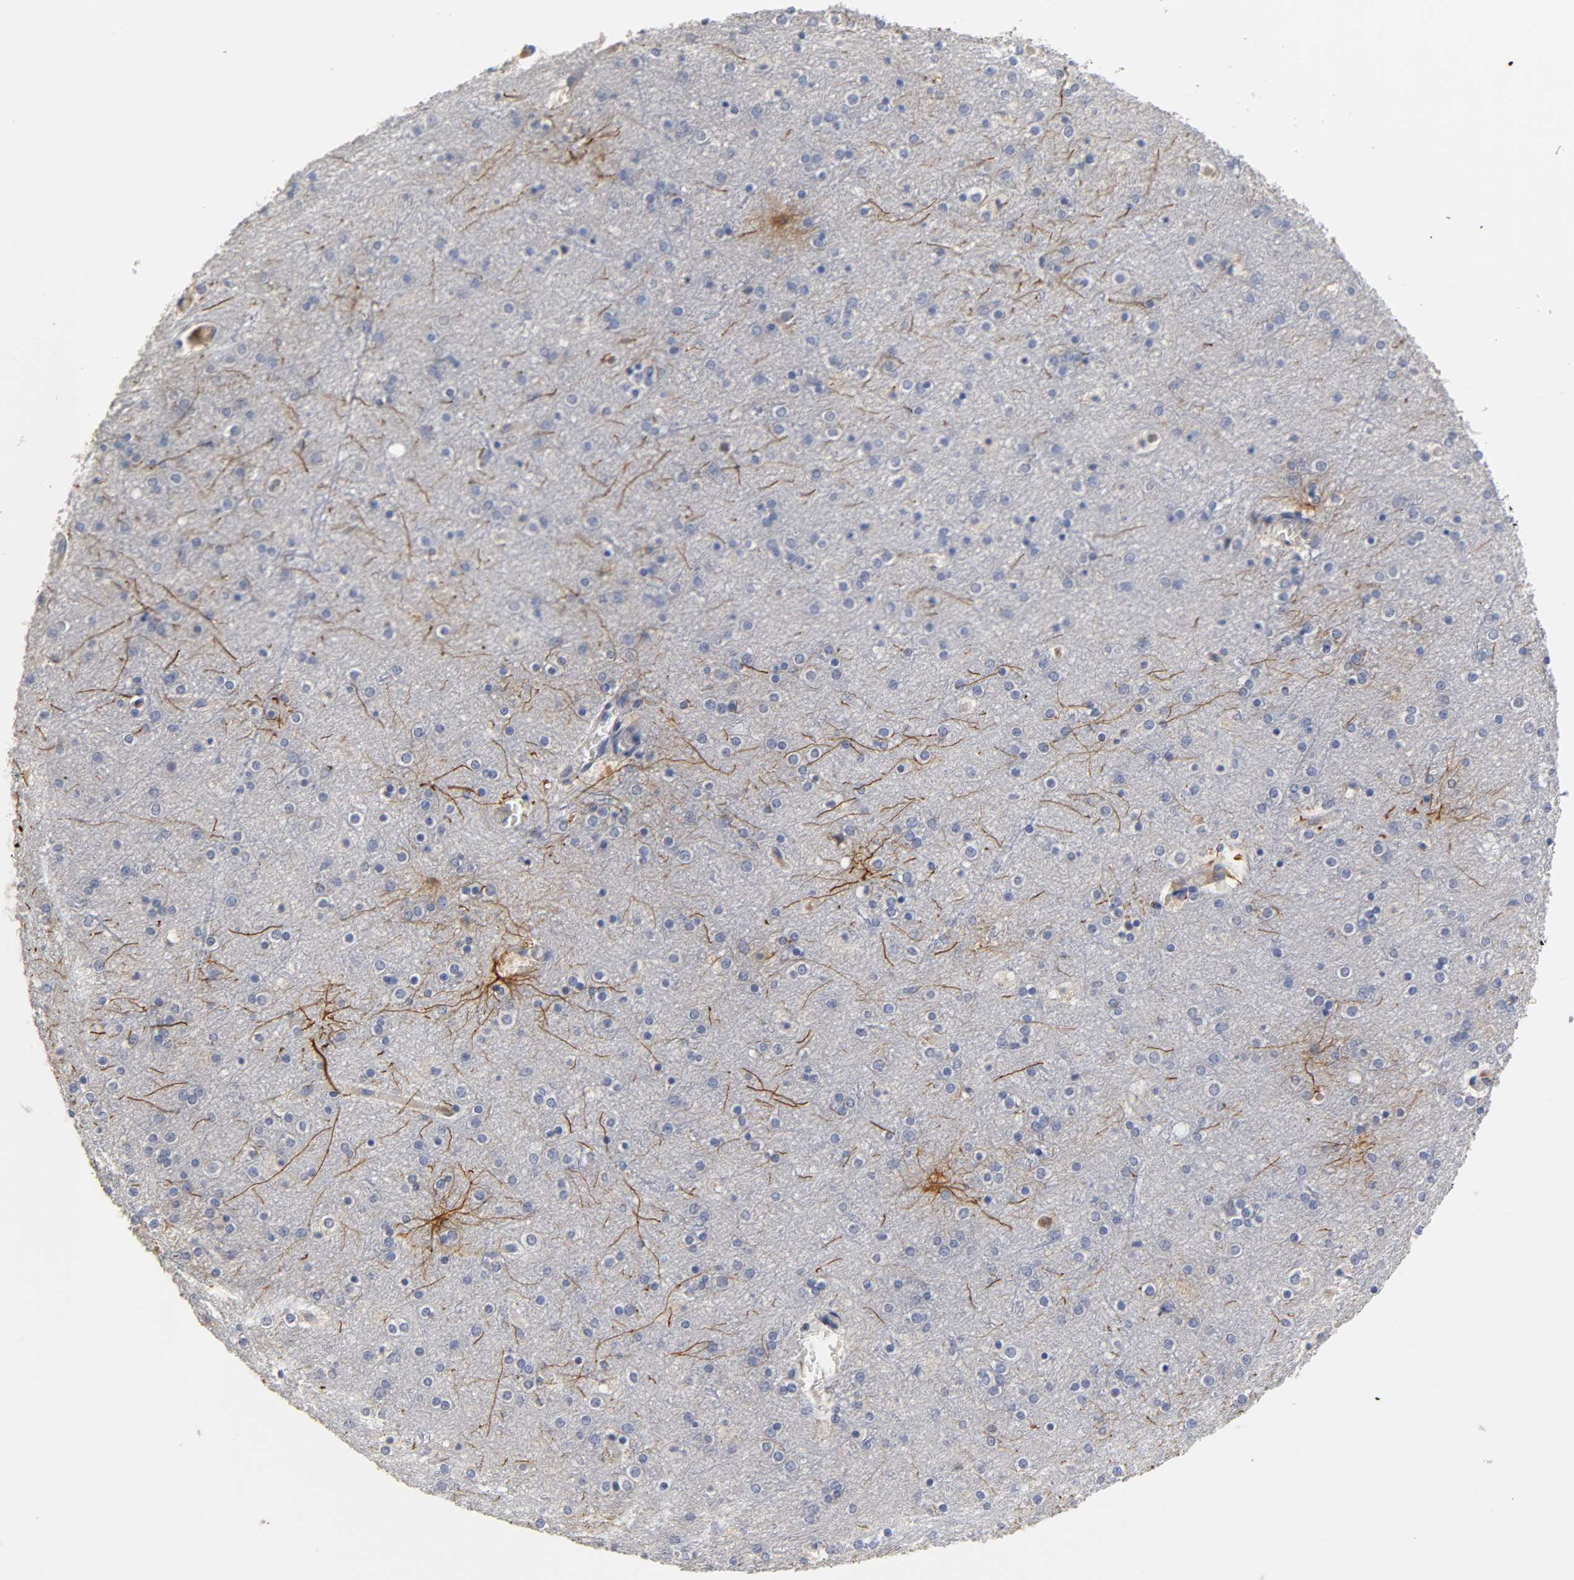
{"staining": {"intensity": "negative", "quantity": "none", "location": "none"}, "tissue": "cerebral cortex", "cell_type": "Endothelial cells", "image_type": "normal", "snomed": [{"axis": "morphology", "description": "Normal tissue, NOS"}, {"axis": "topography", "description": "Cerebral cortex"}], "caption": "A histopathology image of cerebral cortex stained for a protein displays no brown staining in endothelial cells. Brightfield microscopy of IHC stained with DAB (3,3'-diaminobenzidine) (brown) and hematoxylin (blue), captured at high magnification.", "gene": "OVOL1", "patient": {"sex": "female", "age": 54}}